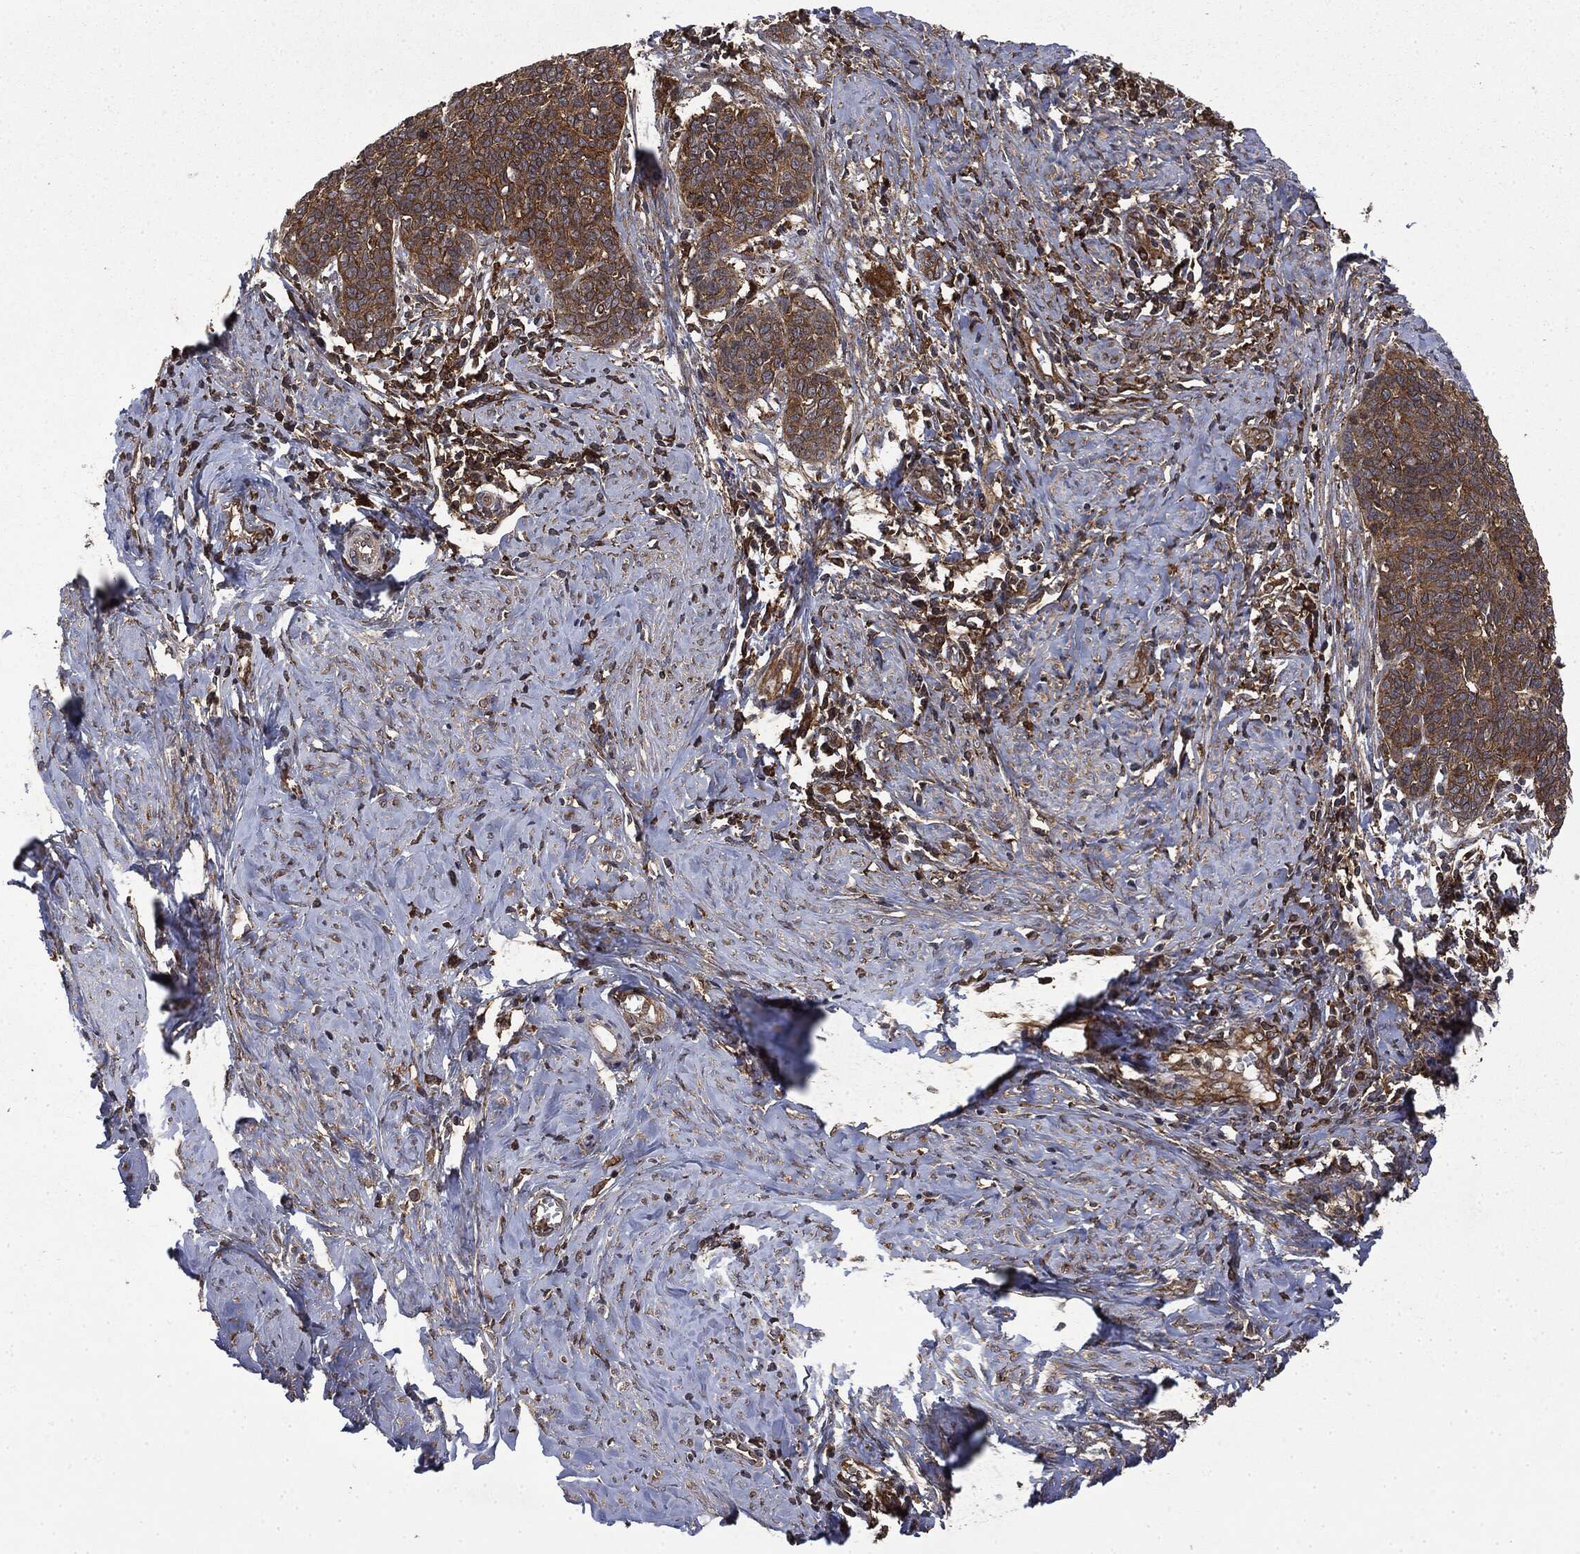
{"staining": {"intensity": "moderate", "quantity": ">75%", "location": "cytoplasmic/membranous"}, "tissue": "cervical cancer", "cell_type": "Tumor cells", "image_type": "cancer", "snomed": [{"axis": "morphology", "description": "Normal tissue, NOS"}, {"axis": "morphology", "description": "Squamous cell carcinoma, NOS"}, {"axis": "topography", "description": "Cervix"}], "caption": "Immunohistochemical staining of cervical squamous cell carcinoma displays medium levels of moderate cytoplasmic/membranous protein staining in approximately >75% of tumor cells.", "gene": "SNX5", "patient": {"sex": "female", "age": 39}}